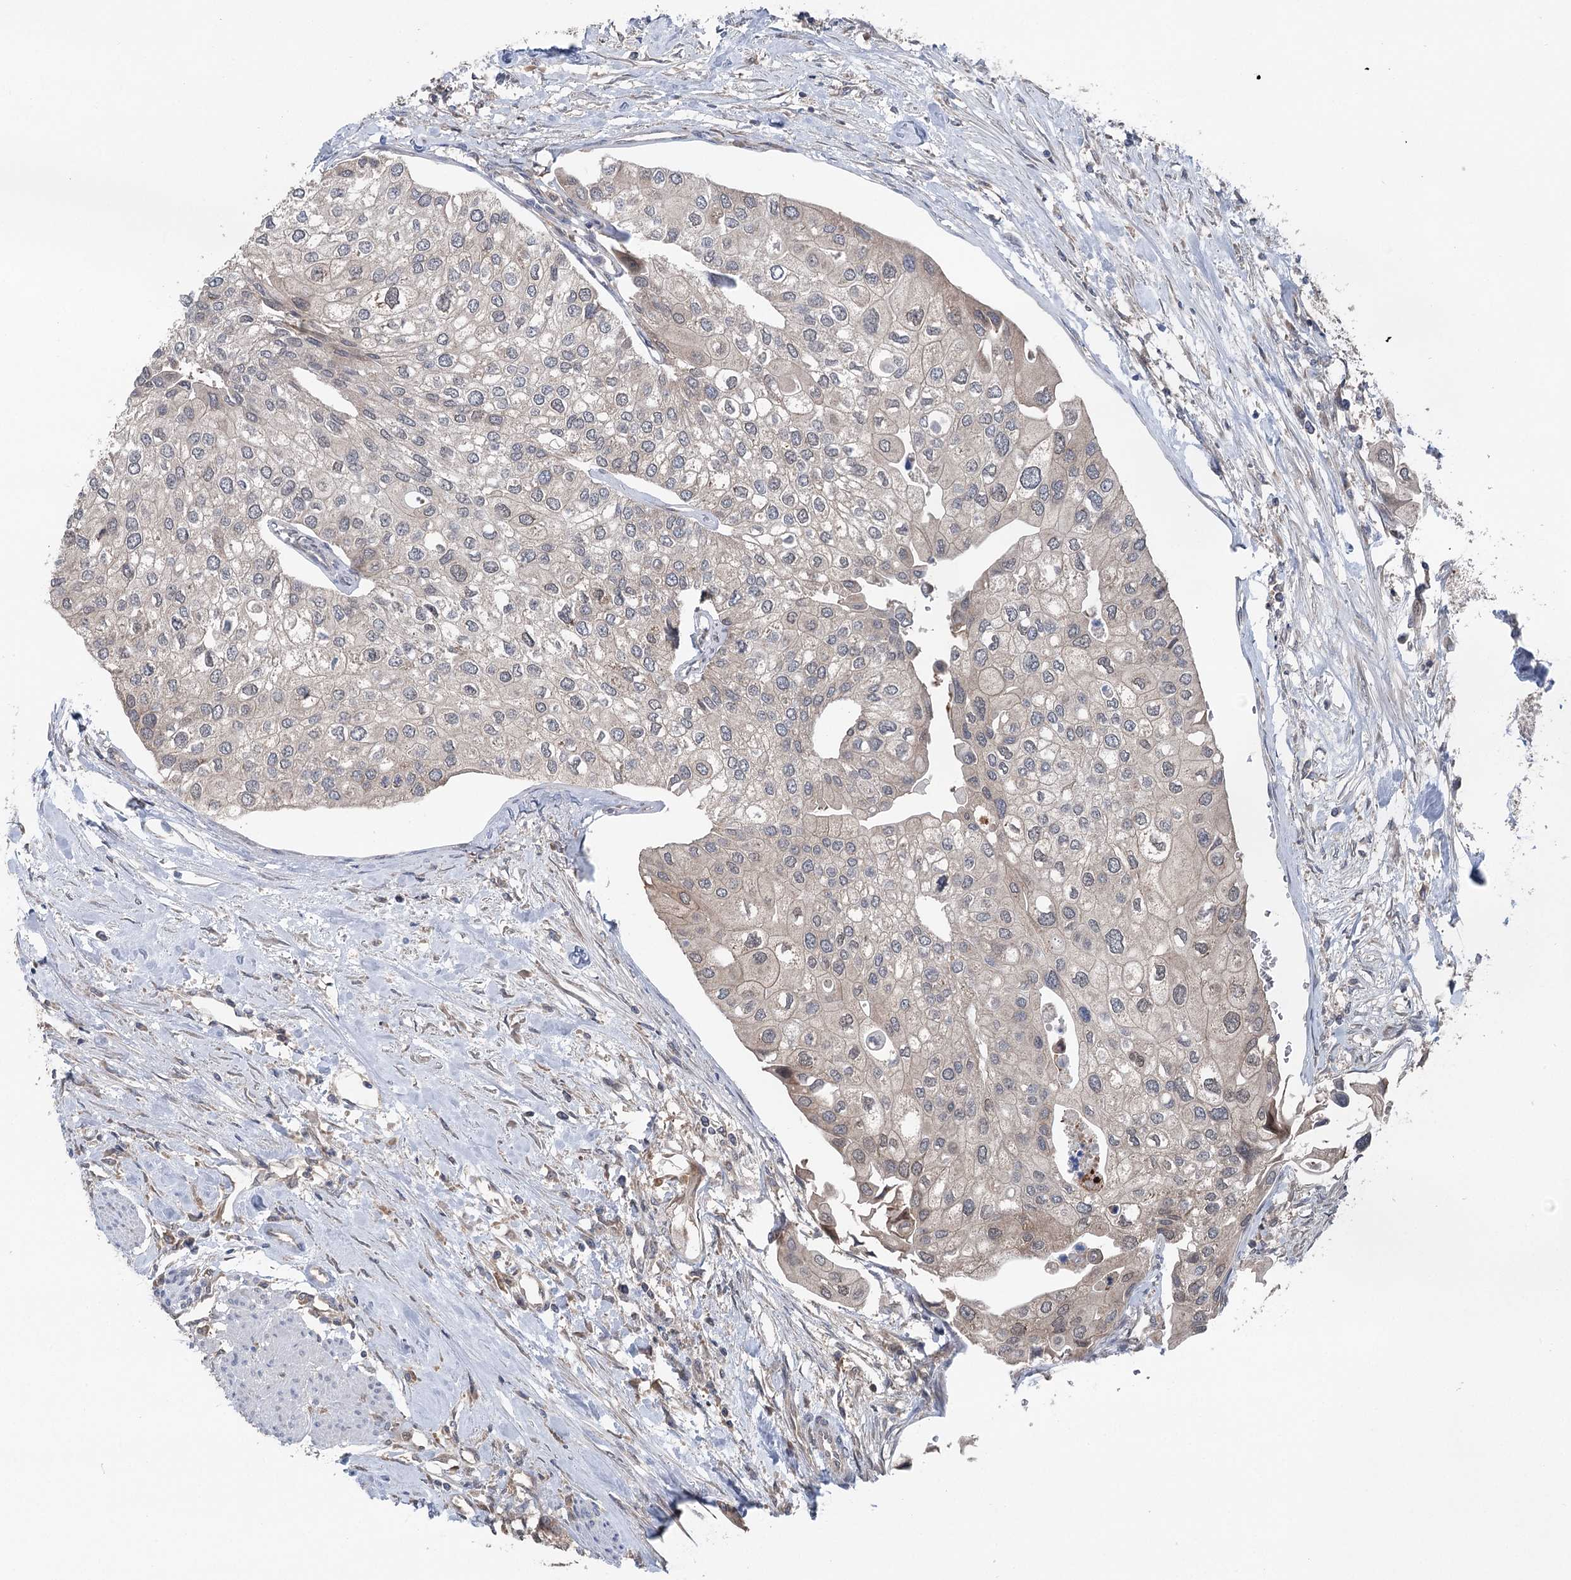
{"staining": {"intensity": "negative", "quantity": "none", "location": "none"}, "tissue": "urothelial cancer", "cell_type": "Tumor cells", "image_type": "cancer", "snomed": [{"axis": "morphology", "description": "Urothelial carcinoma, High grade"}, {"axis": "topography", "description": "Urinary bladder"}], "caption": "Urothelial cancer stained for a protein using immunohistochemistry exhibits no positivity tumor cells.", "gene": "PPP1R21", "patient": {"sex": "male", "age": 64}}